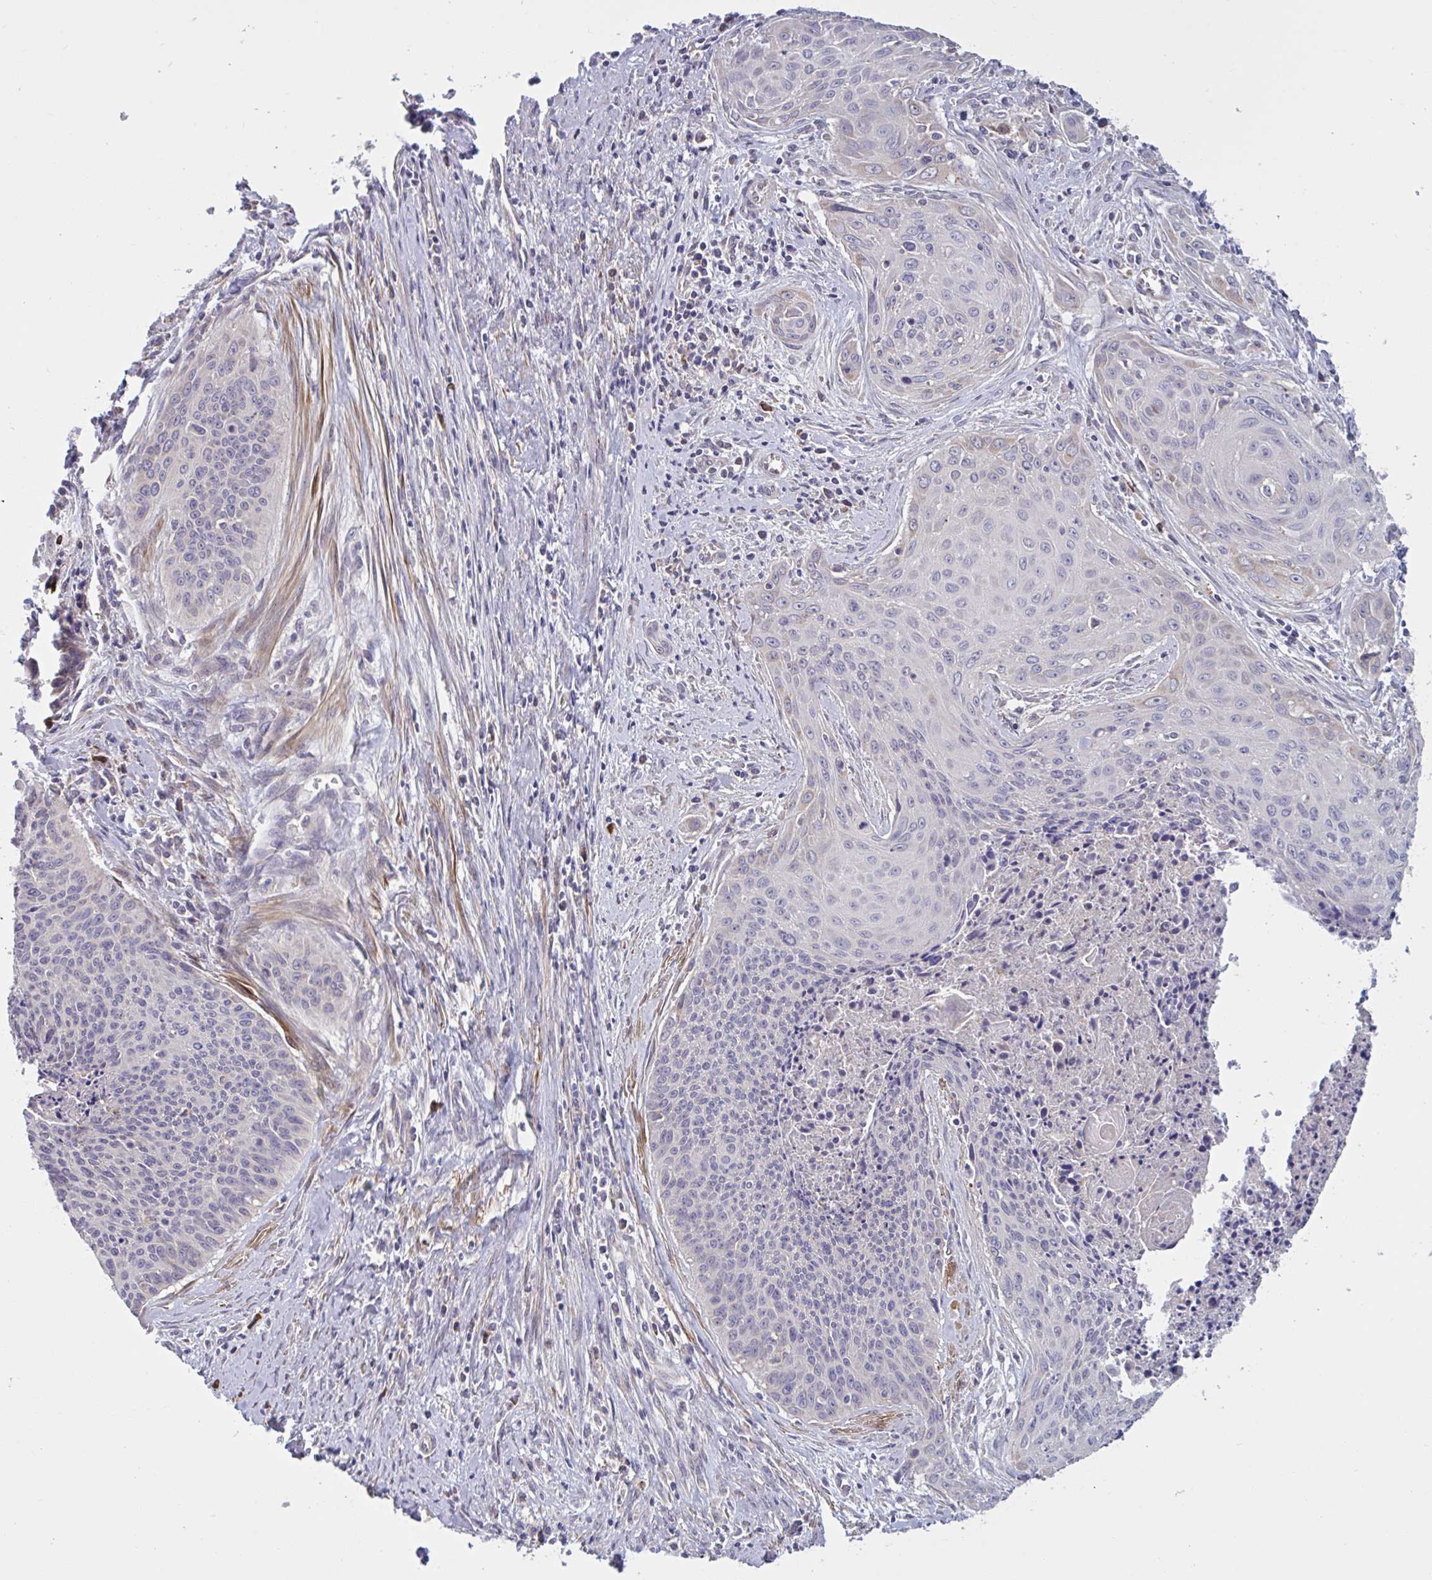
{"staining": {"intensity": "negative", "quantity": "none", "location": "none"}, "tissue": "cervical cancer", "cell_type": "Tumor cells", "image_type": "cancer", "snomed": [{"axis": "morphology", "description": "Squamous cell carcinoma, NOS"}, {"axis": "topography", "description": "Cervix"}], "caption": "Histopathology image shows no significant protein positivity in tumor cells of squamous cell carcinoma (cervical).", "gene": "CD1E", "patient": {"sex": "female", "age": 55}}